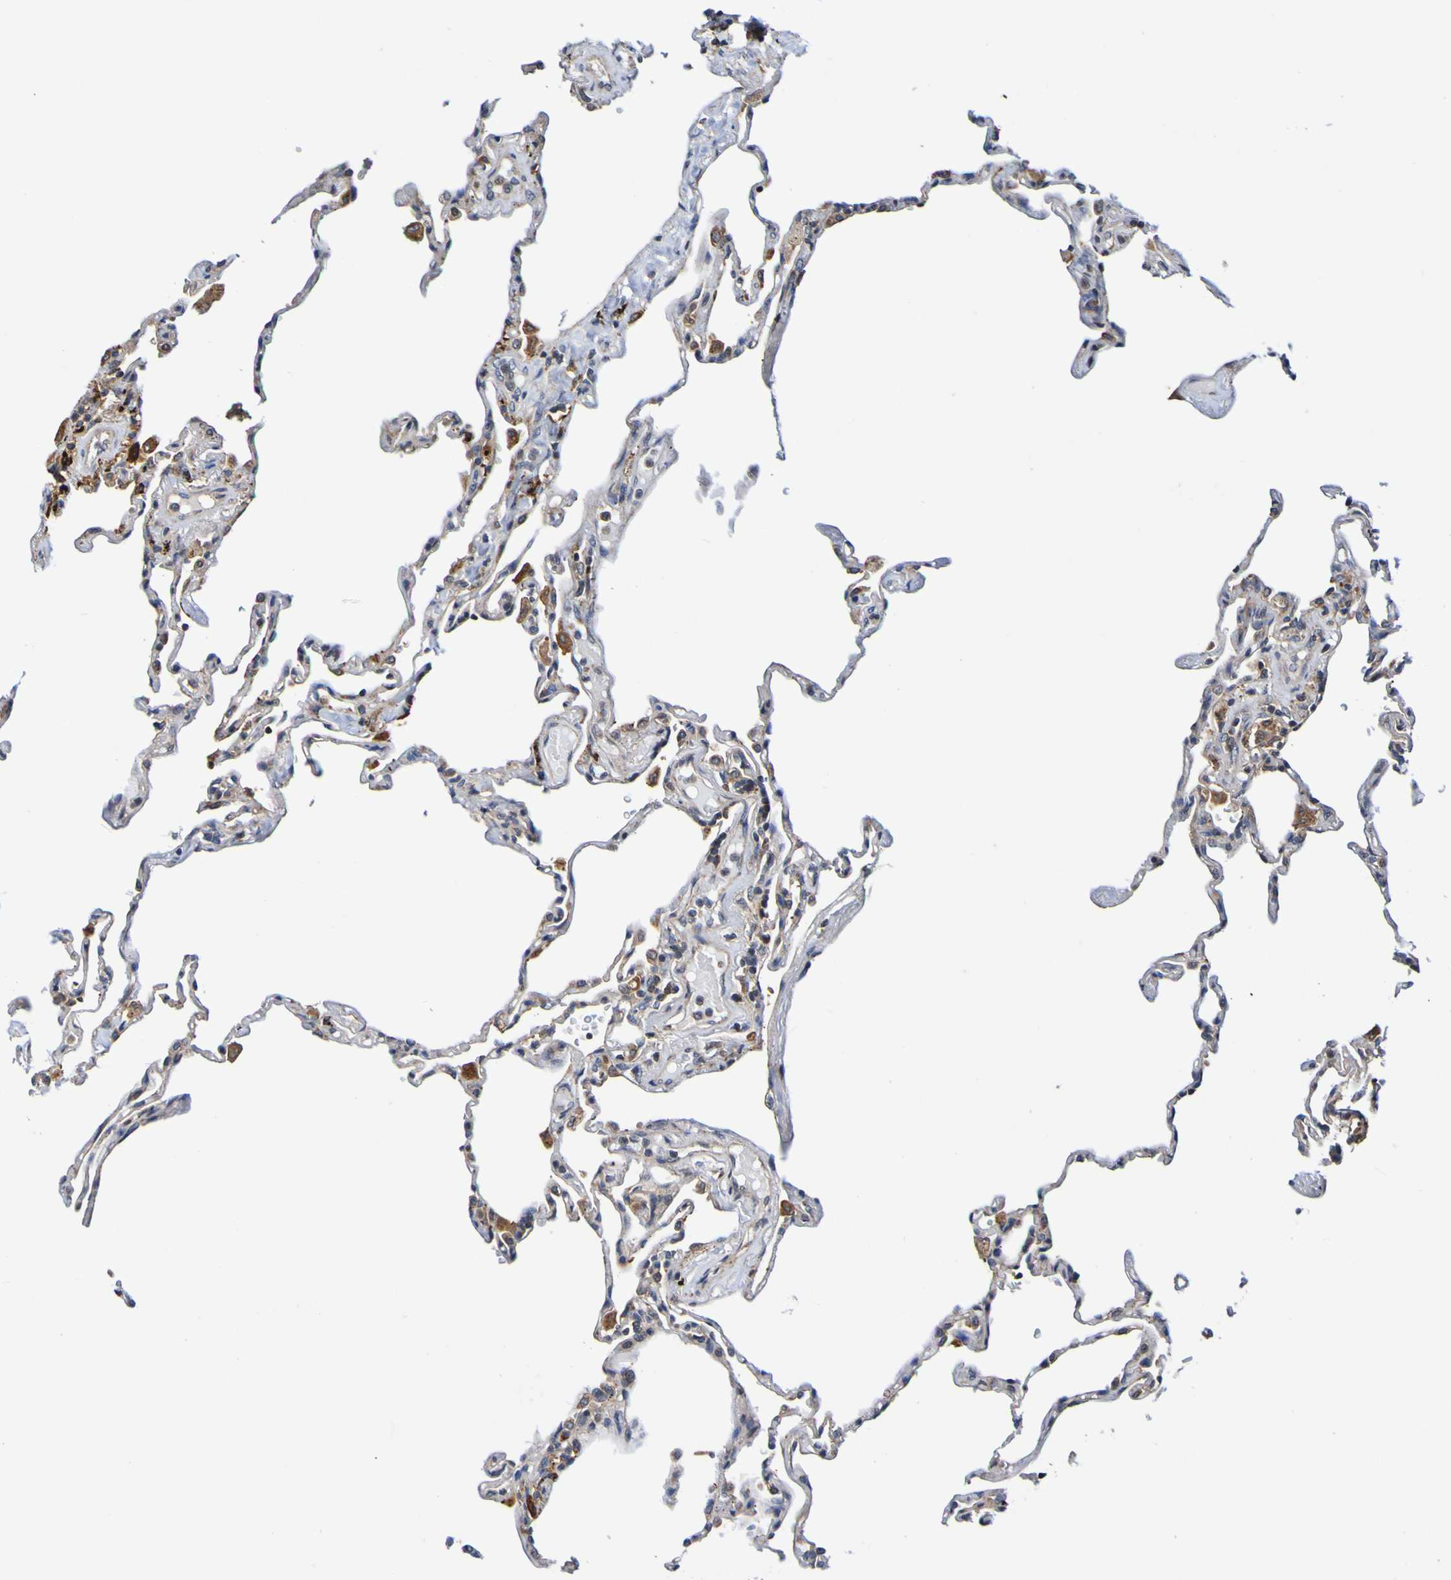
{"staining": {"intensity": "moderate", "quantity": "25%-75%", "location": "cytoplasmic/membranous"}, "tissue": "lung", "cell_type": "Alveolar cells", "image_type": "normal", "snomed": [{"axis": "morphology", "description": "Normal tissue, NOS"}, {"axis": "topography", "description": "Lung"}], "caption": "Alveolar cells exhibit moderate cytoplasmic/membranous staining in approximately 25%-75% of cells in benign lung. (Brightfield microscopy of DAB IHC at high magnification).", "gene": "AXIN1", "patient": {"sex": "male", "age": 59}}